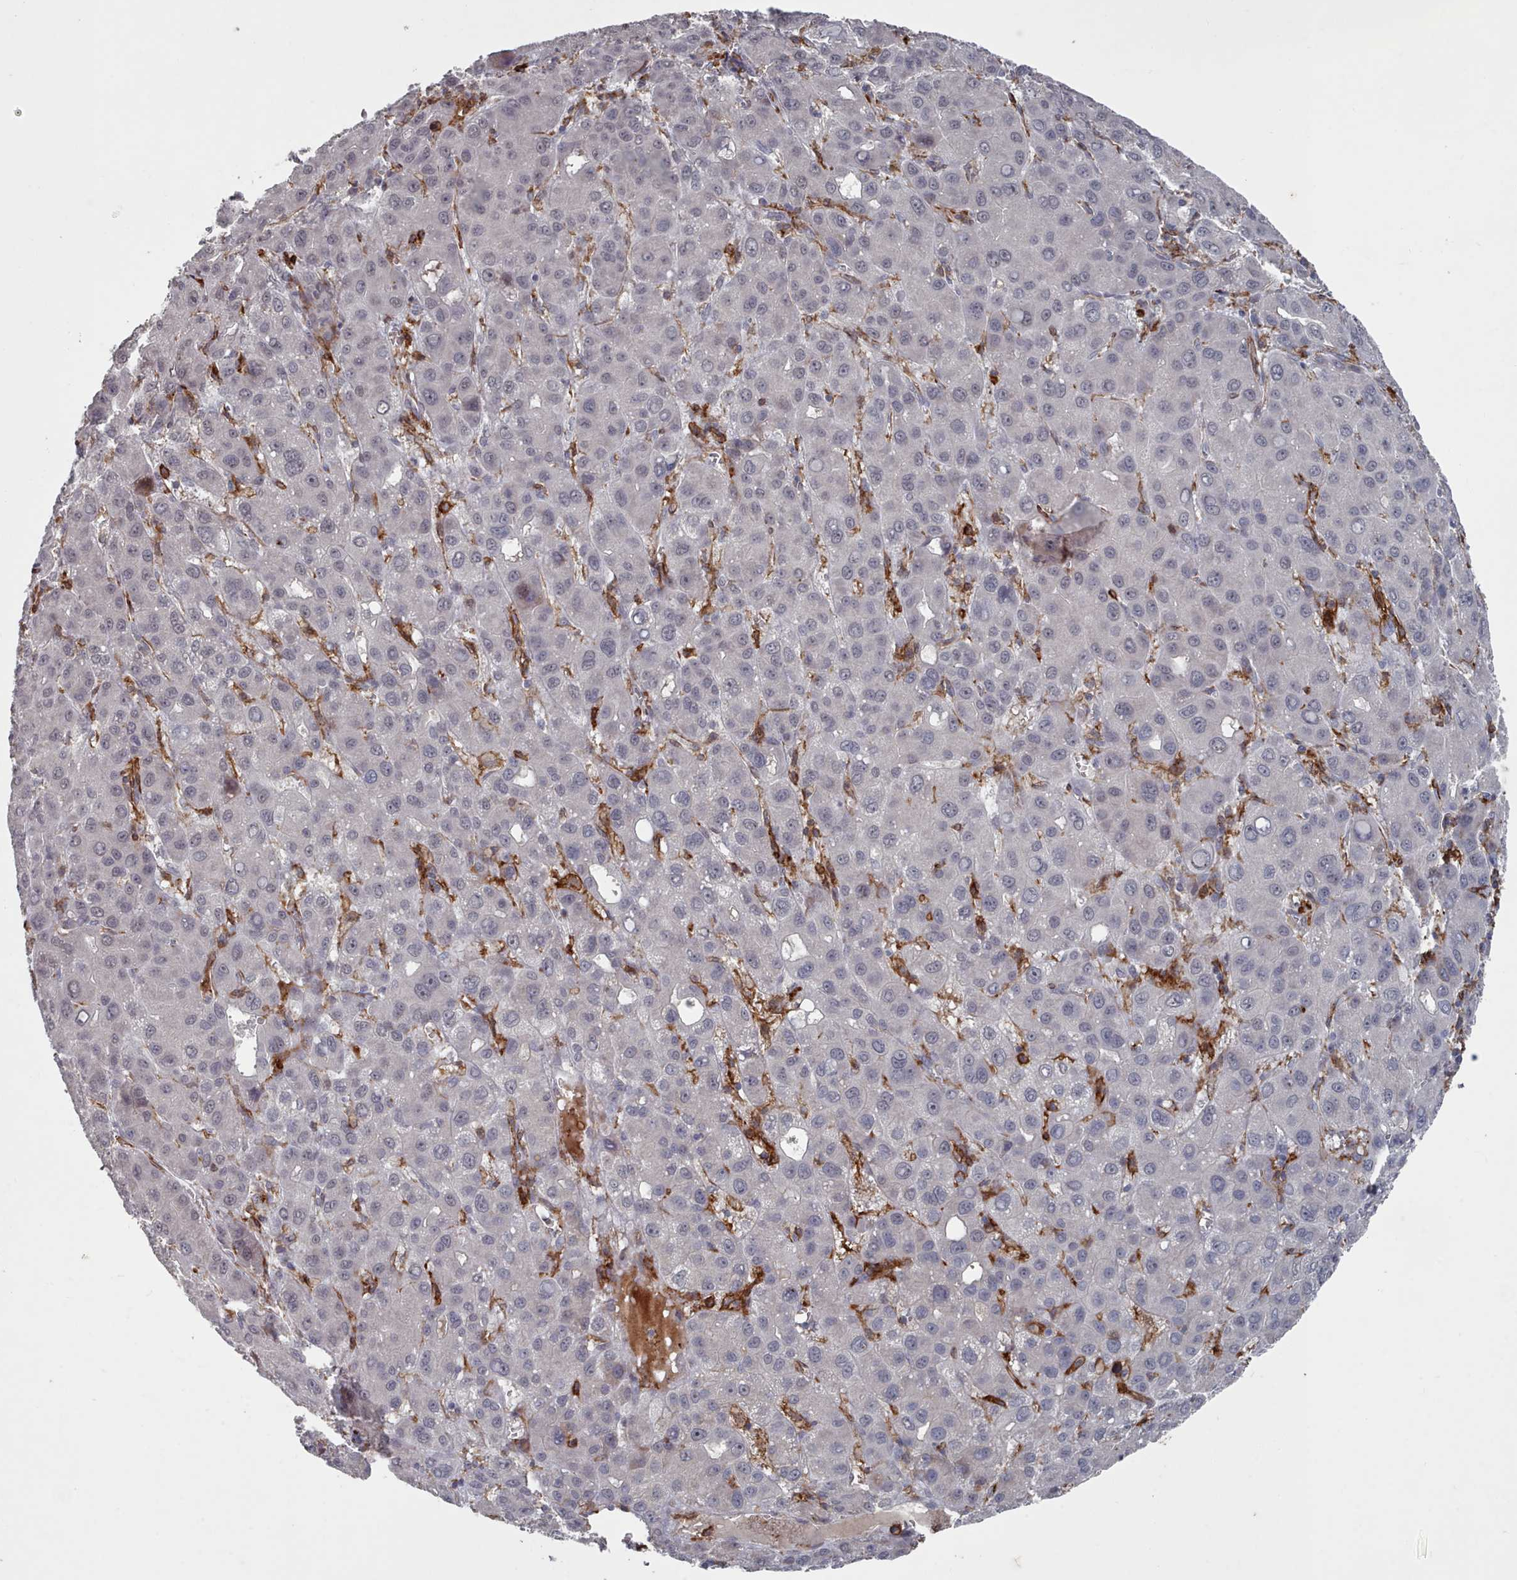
{"staining": {"intensity": "negative", "quantity": "none", "location": "none"}, "tissue": "liver cancer", "cell_type": "Tumor cells", "image_type": "cancer", "snomed": [{"axis": "morphology", "description": "Carcinoma, Hepatocellular, NOS"}, {"axis": "topography", "description": "Liver"}], "caption": "Histopathology image shows no protein expression in tumor cells of liver cancer (hepatocellular carcinoma) tissue.", "gene": "COL8A2", "patient": {"sex": "male", "age": 55}}